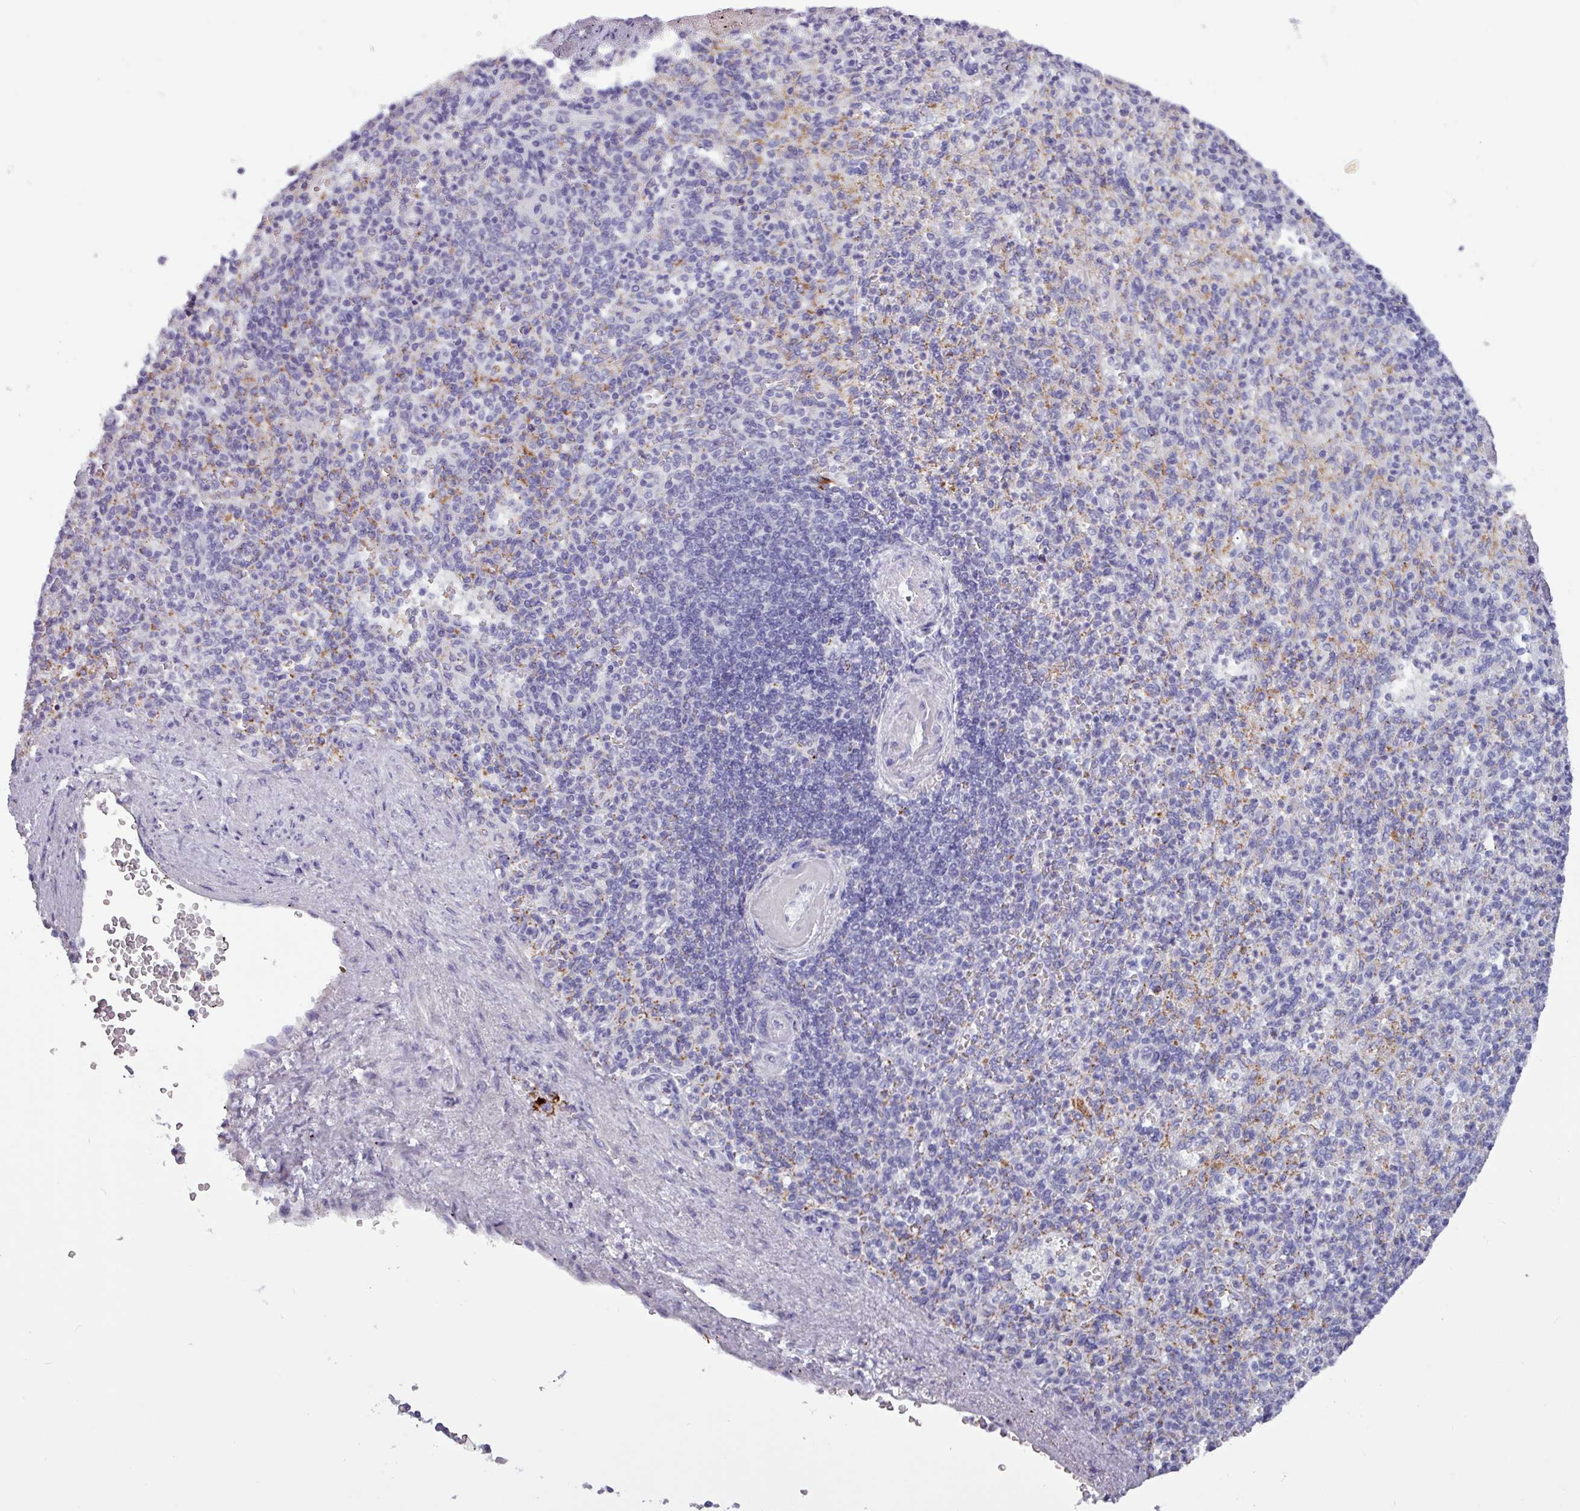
{"staining": {"intensity": "negative", "quantity": "none", "location": "none"}, "tissue": "spleen", "cell_type": "Cells in red pulp", "image_type": "normal", "snomed": [{"axis": "morphology", "description": "Normal tissue, NOS"}, {"axis": "topography", "description": "Spleen"}], "caption": "IHC micrograph of unremarkable spleen stained for a protein (brown), which demonstrates no staining in cells in red pulp.", "gene": "PLIN2", "patient": {"sex": "female", "age": 74}}